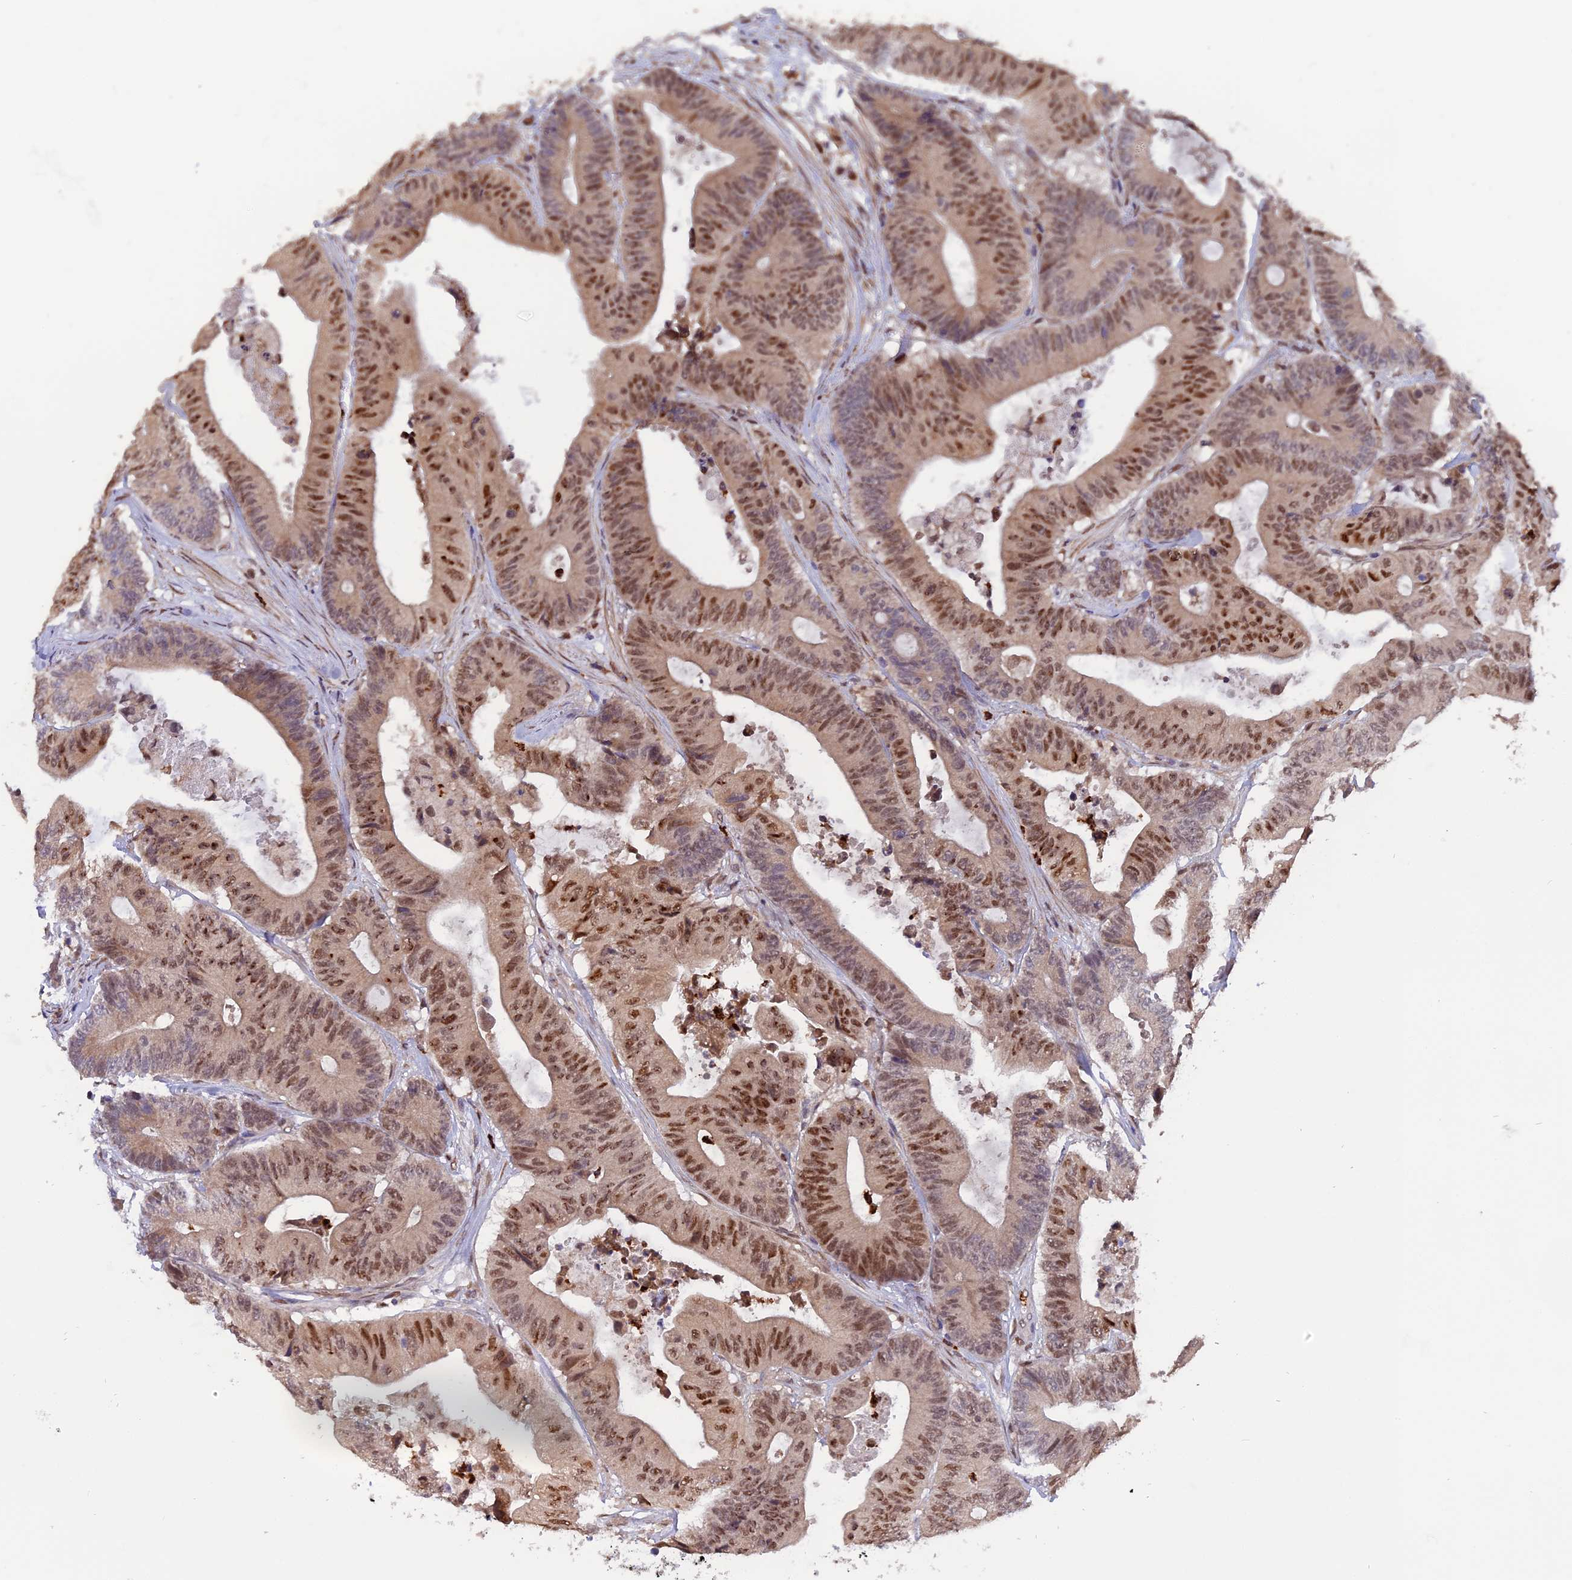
{"staining": {"intensity": "moderate", "quantity": ">75%", "location": "nuclear"}, "tissue": "colorectal cancer", "cell_type": "Tumor cells", "image_type": "cancer", "snomed": [{"axis": "morphology", "description": "Adenocarcinoma, NOS"}, {"axis": "topography", "description": "Colon"}], "caption": "Immunohistochemical staining of human colorectal adenocarcinoma demonstrates medium levels of moderate nuclear expression in approximately >75% of tumor cells. (brown staining indicates protein expression, while blue staining denotes nuclei).", "gene": "FAM118B", "patient": {"sex": "female", "age": 84}}